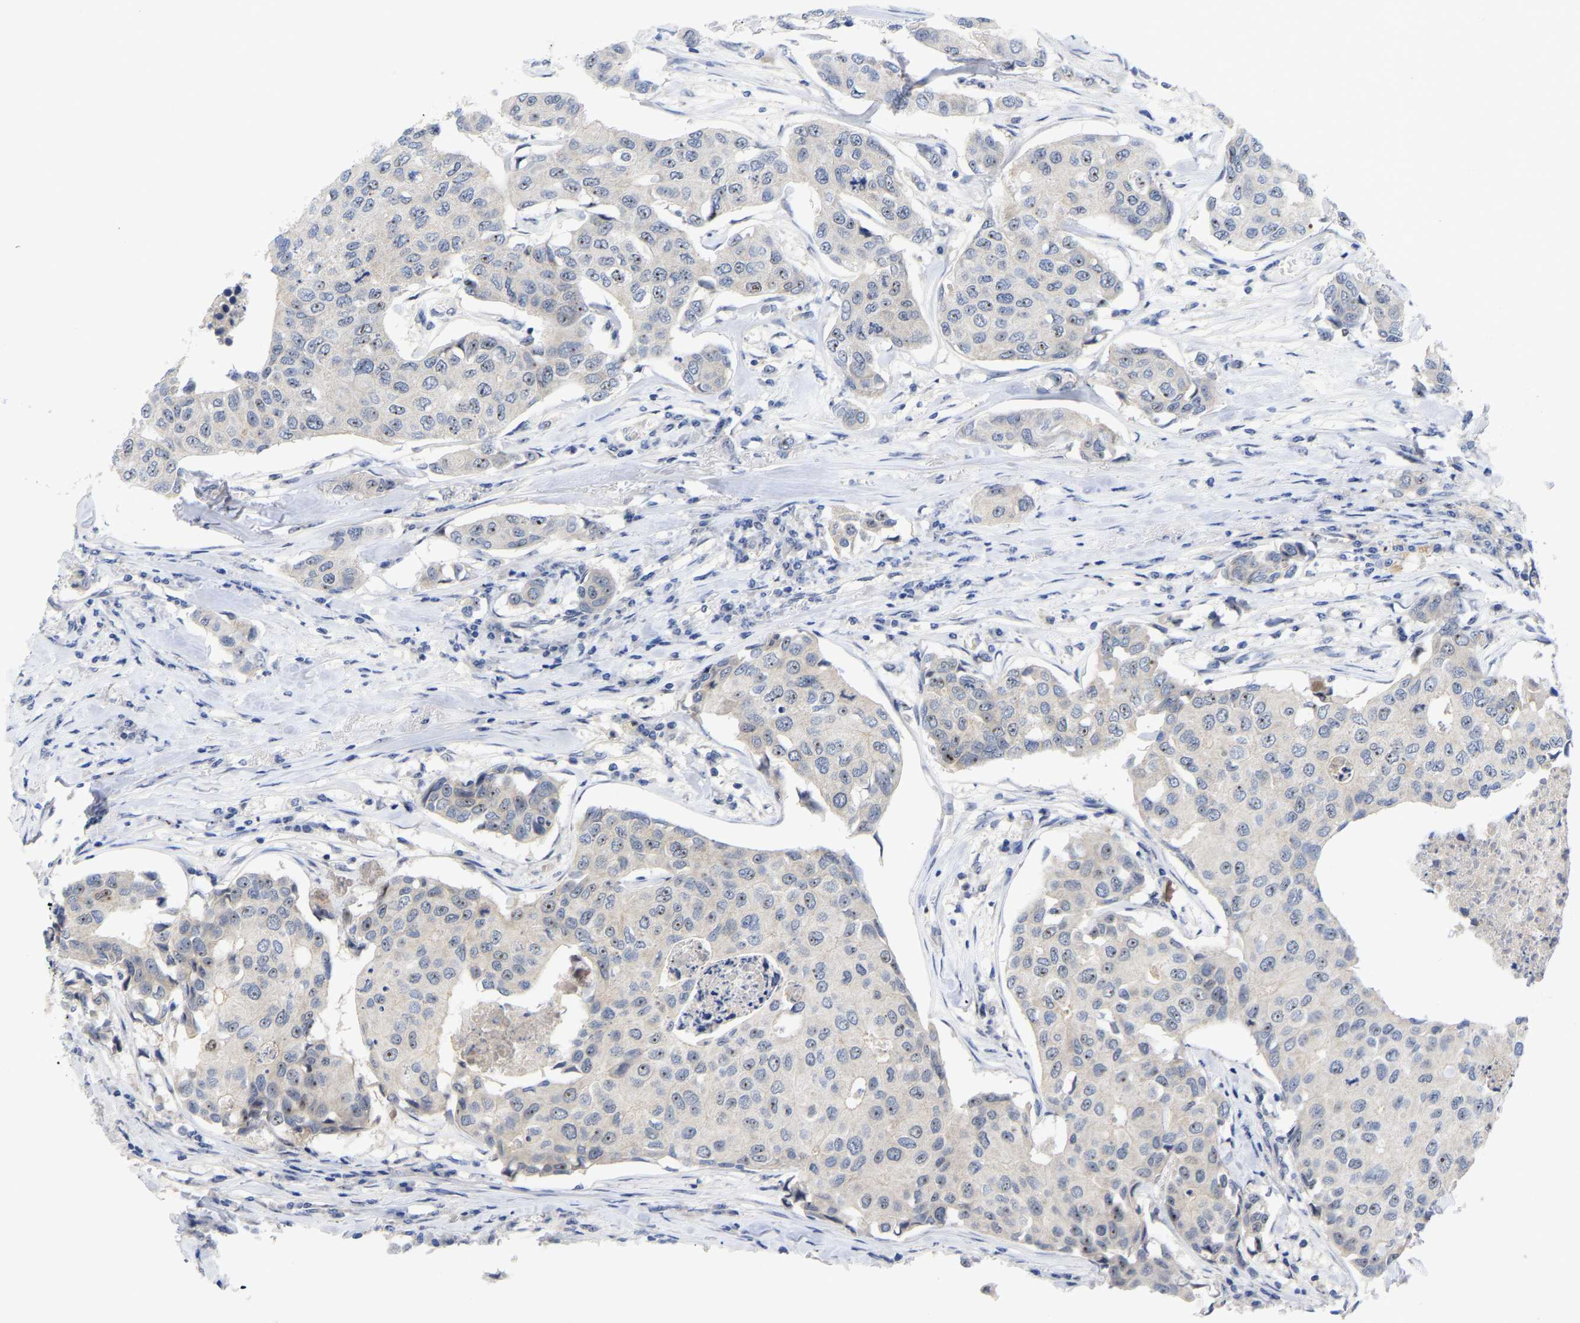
{"staining": {"intensity": "weak", "quantity": "<25%", "location": "nuclear"}, "tissue": "breast cancer", "cell_type": "Tumor cells", "image_type": "cancer", "snomed": [{"axis": "morphology", "description": "Duct carcinoma"}, {"axis": "topography", "description": "Breast"}], "caption": "This image is of breast cancer (intraductal carcinoma) stained with immunohistochemistry to label a protein in brown with the nuclei are counter-stained blue. There is no expression in tumor cells.", "gene": "NLE1", "patient": {"sex": "female", "age": 80}}